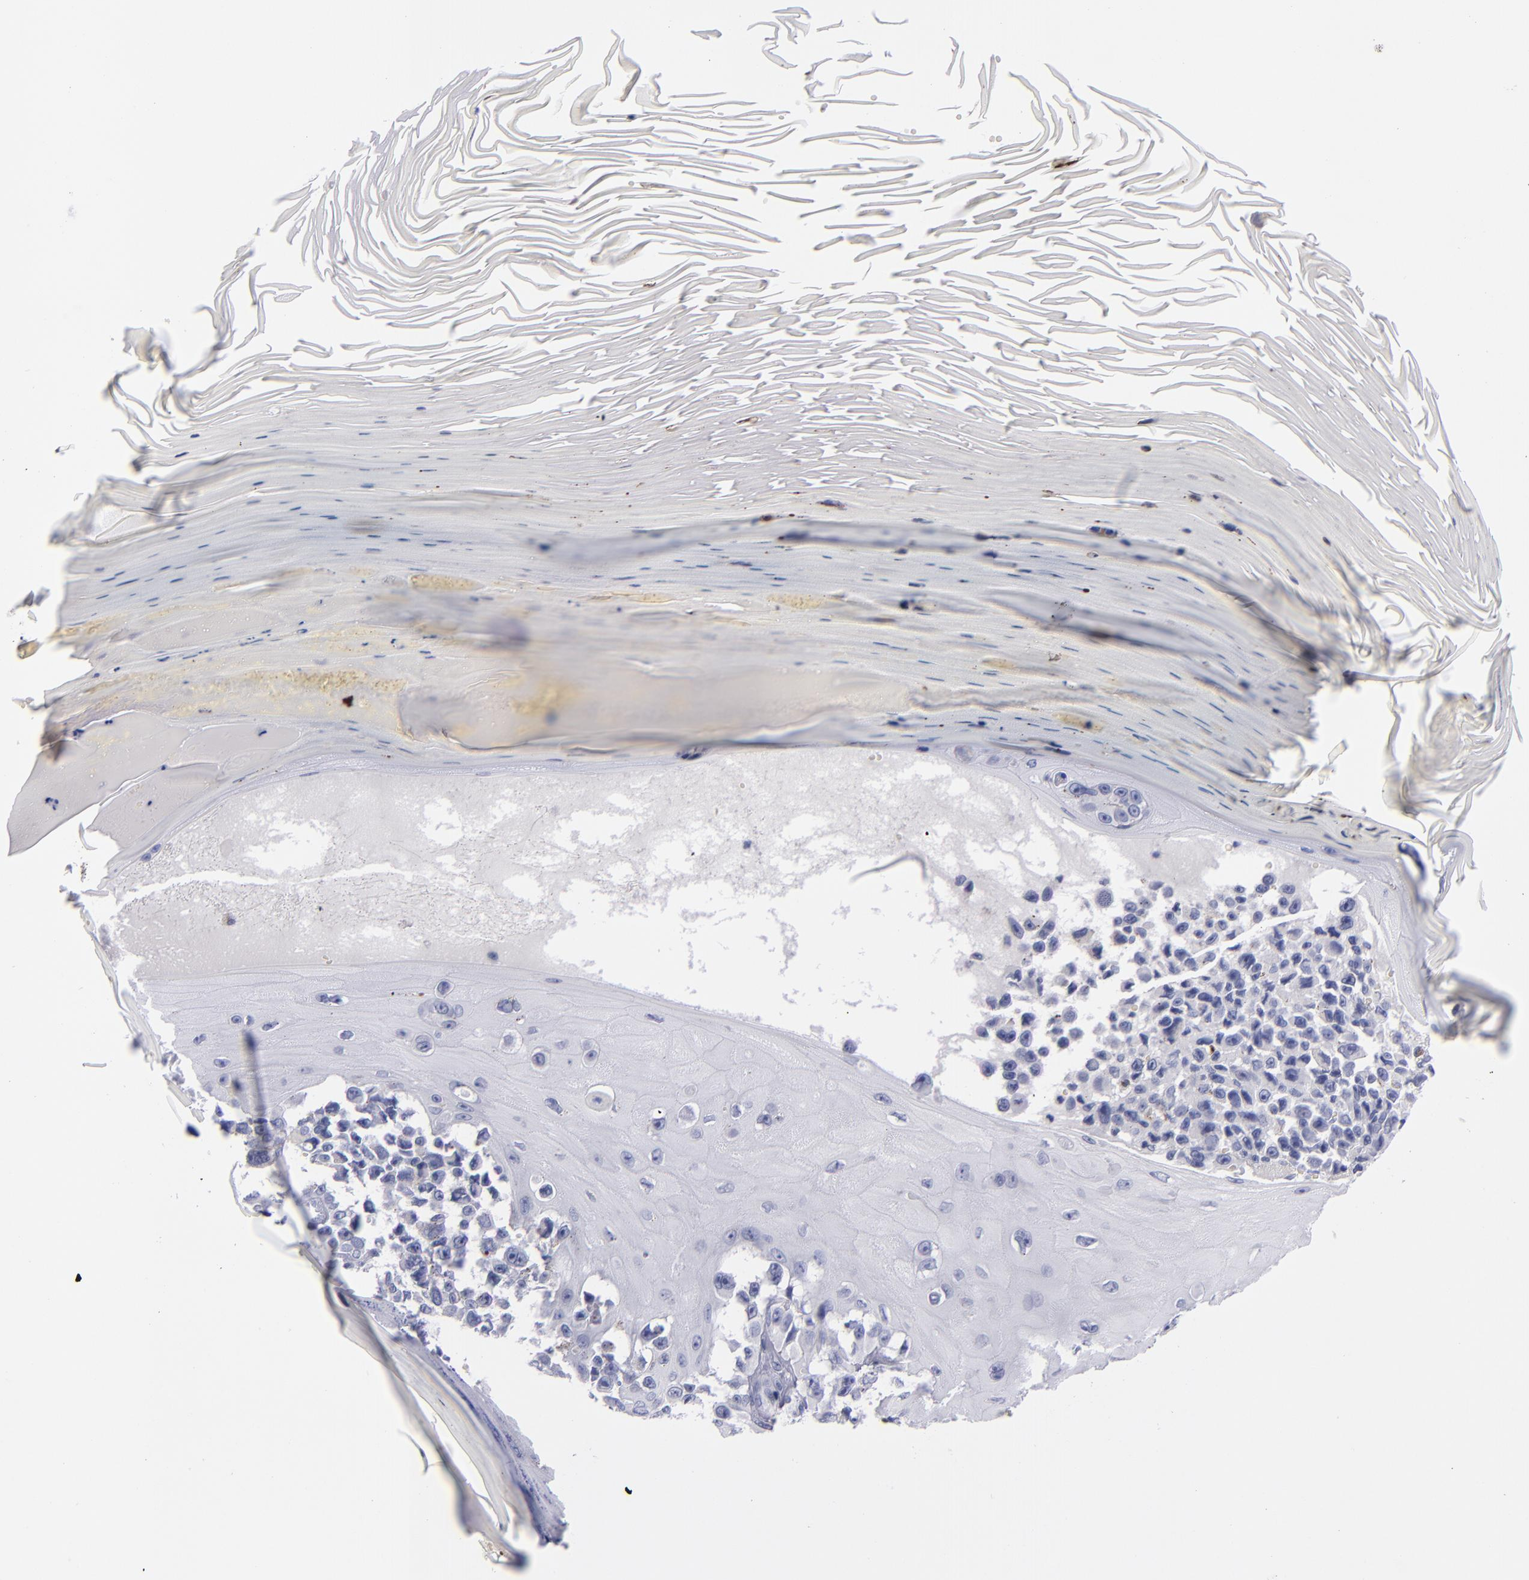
{"staining": {"intensity": "negative", "quantity": "none", "location": "none"}, "tissue": "melanoma", "cell_type": "Tumor cells", "image_type": "cancer", "snomed": [{"axis": "morphology", "description": "Malignant melanoma, NOS"}, {"axis": "topography", "description": "Skin"}], "caption": "Immunohistochemistry (IHC) image of human melanoma stained for a protein (brown), which demonstrates no expression in tumor cells.", "gene": "CD38", "patient": {"sex": "female", "age": 82}}